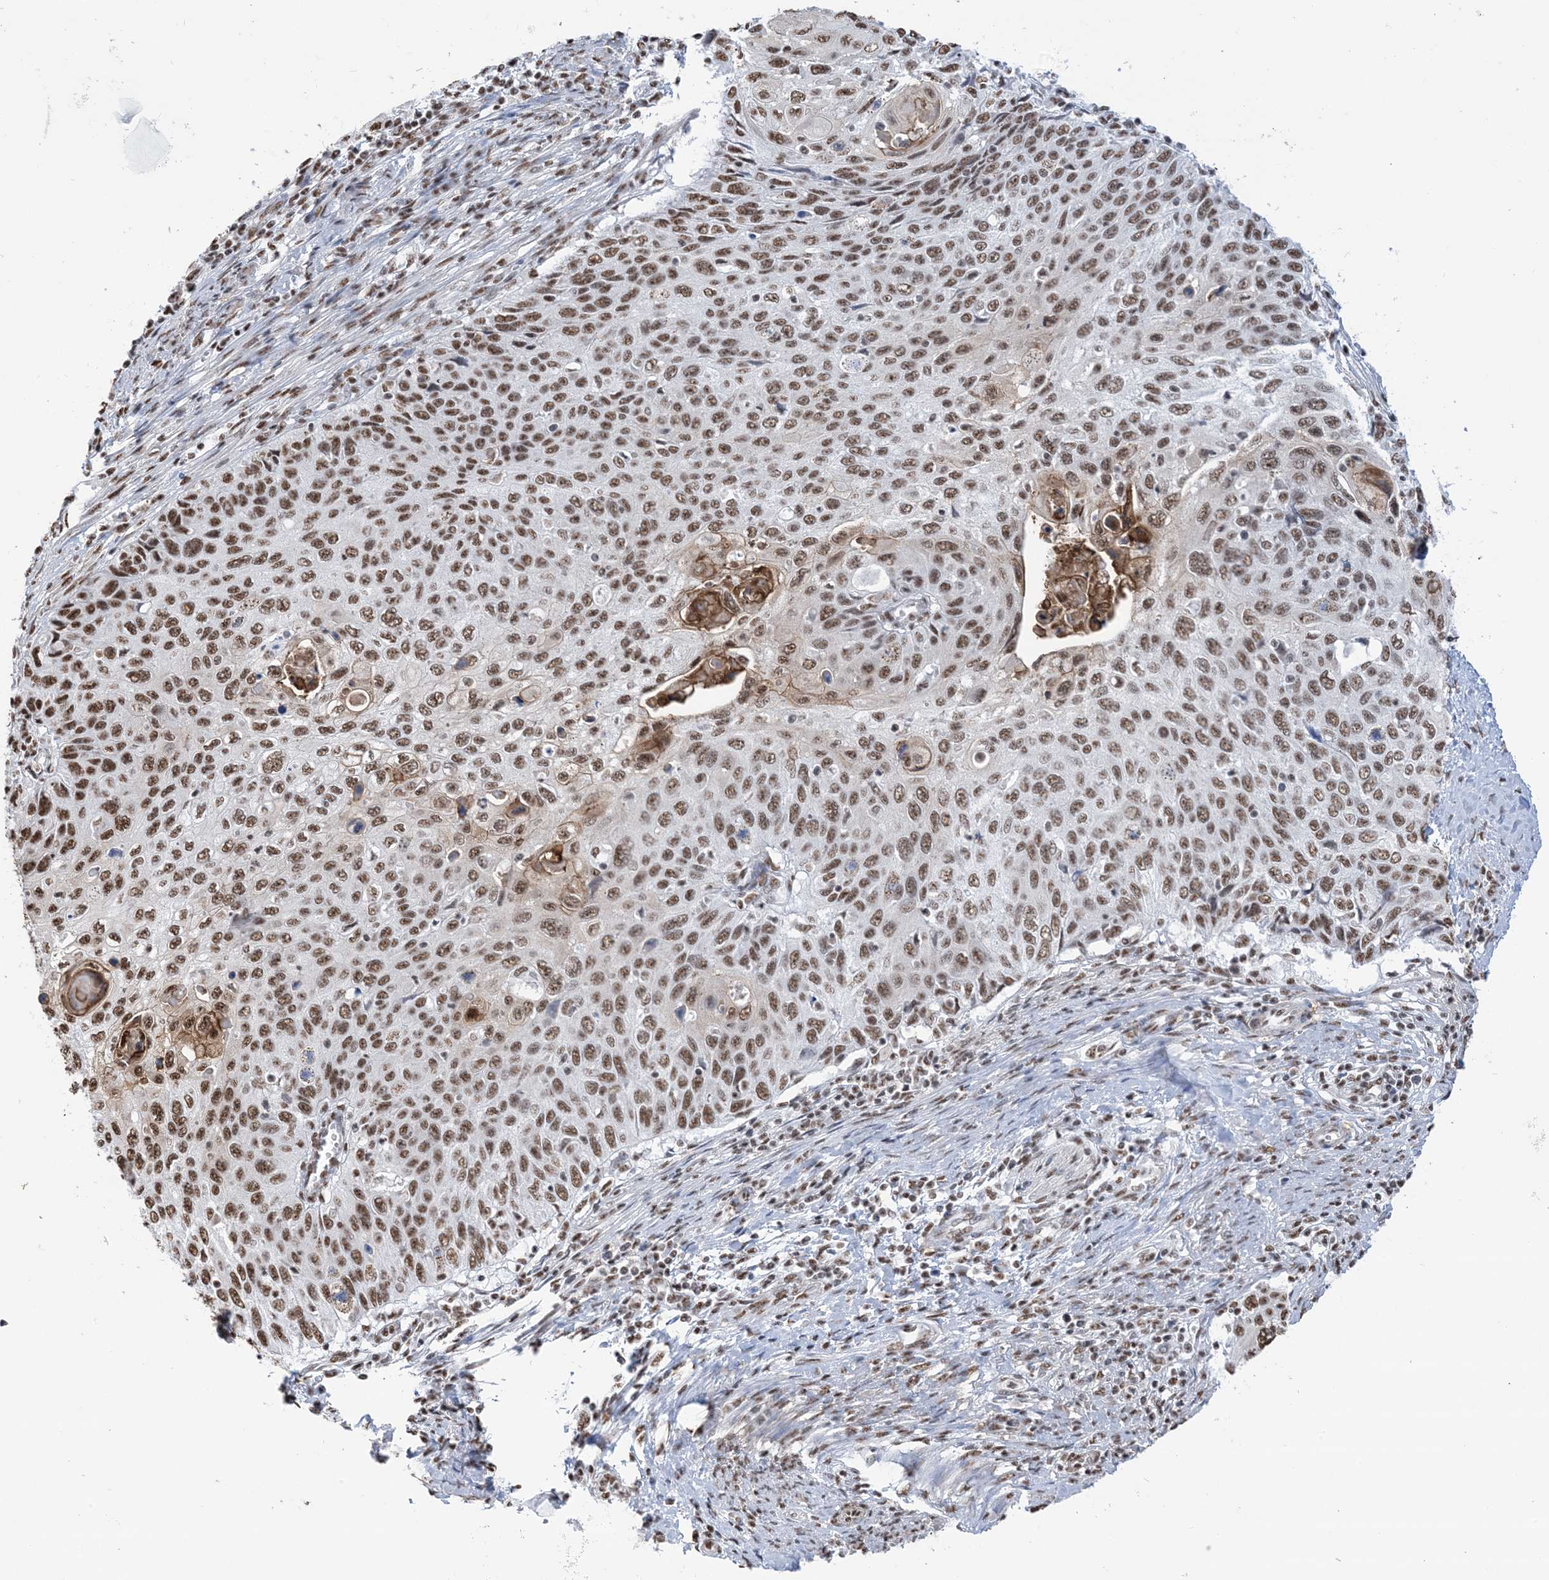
{"staining": {"intensity": "moderate", "quantity": ">75%", "location": "nuclear"}, "tissue": "cervical cancer", "cell_type": "Tumor cells", "image_type": "cancer", "snomed": [{"axis": "morphology", "description": "Squamous cell carcinoma, NOS"}, {"axis": "topography", "description": "Cervix"}], "caption": "Cervical cancer (squamous cell carcinoma) stained for a protein (brown) displays moderate nuclear positive positivity in about >75% of tumor cells.", "gene": "ZNF792", "patient": {"sex": "female", "age": 70}}